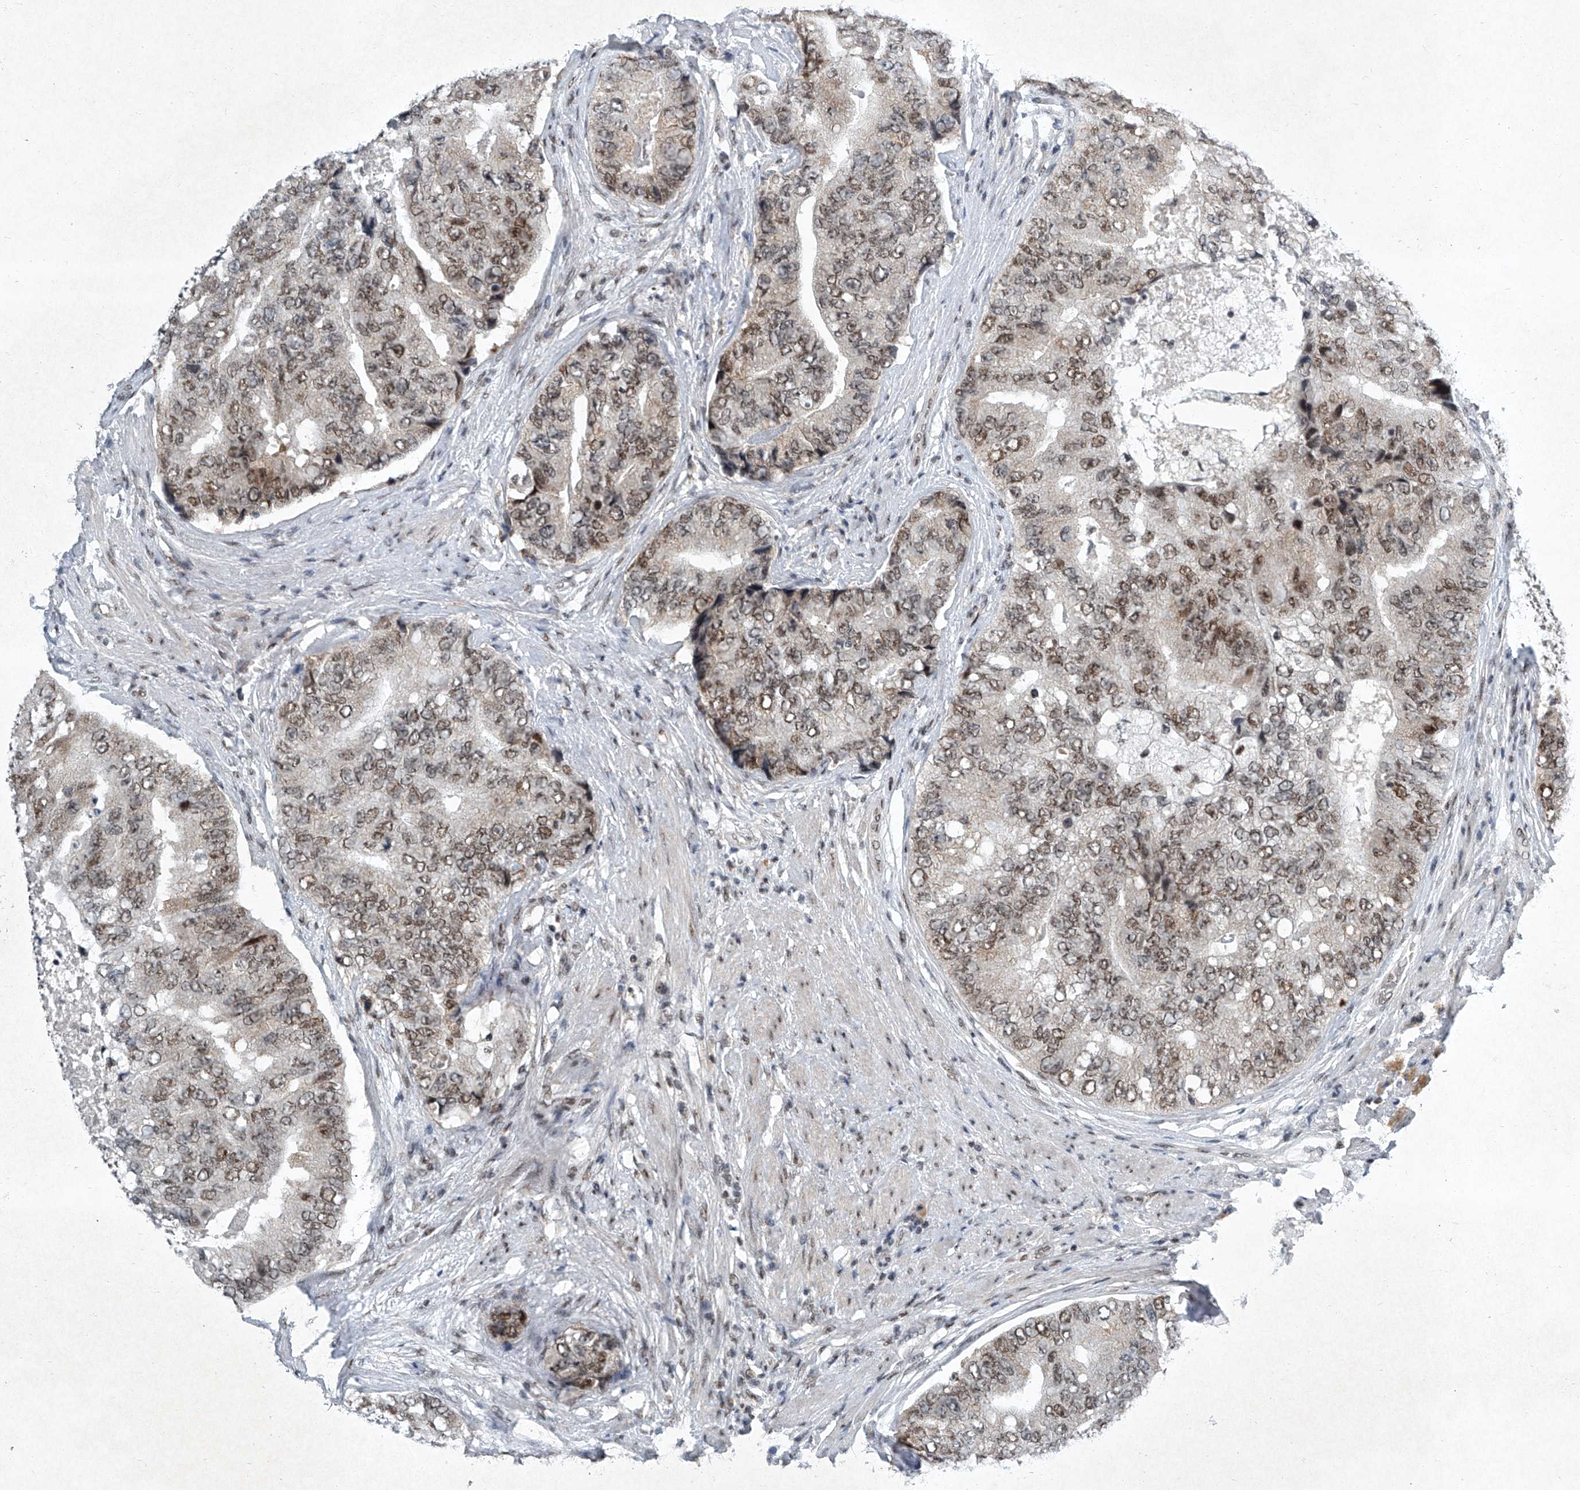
{"staining": {"intensity": "moderate", "quantity": ">75%", "location": "nuclear"}, "tissue": "prostate cancer", "cell_type": "Tumor cells", "image_type": "cancer", "snomed": [{"axis": "morphology", "description": "Adenocarcinoma, High grade"}, {"axis": "topography", "description": "Prostate"}], "caption": "The immunohistochemical stain labels moderate nuclear staining in tumor cells of prostate cancer tissue.", "gene": "TFDP1", "patient": {"sex": "male", "age": 70}}